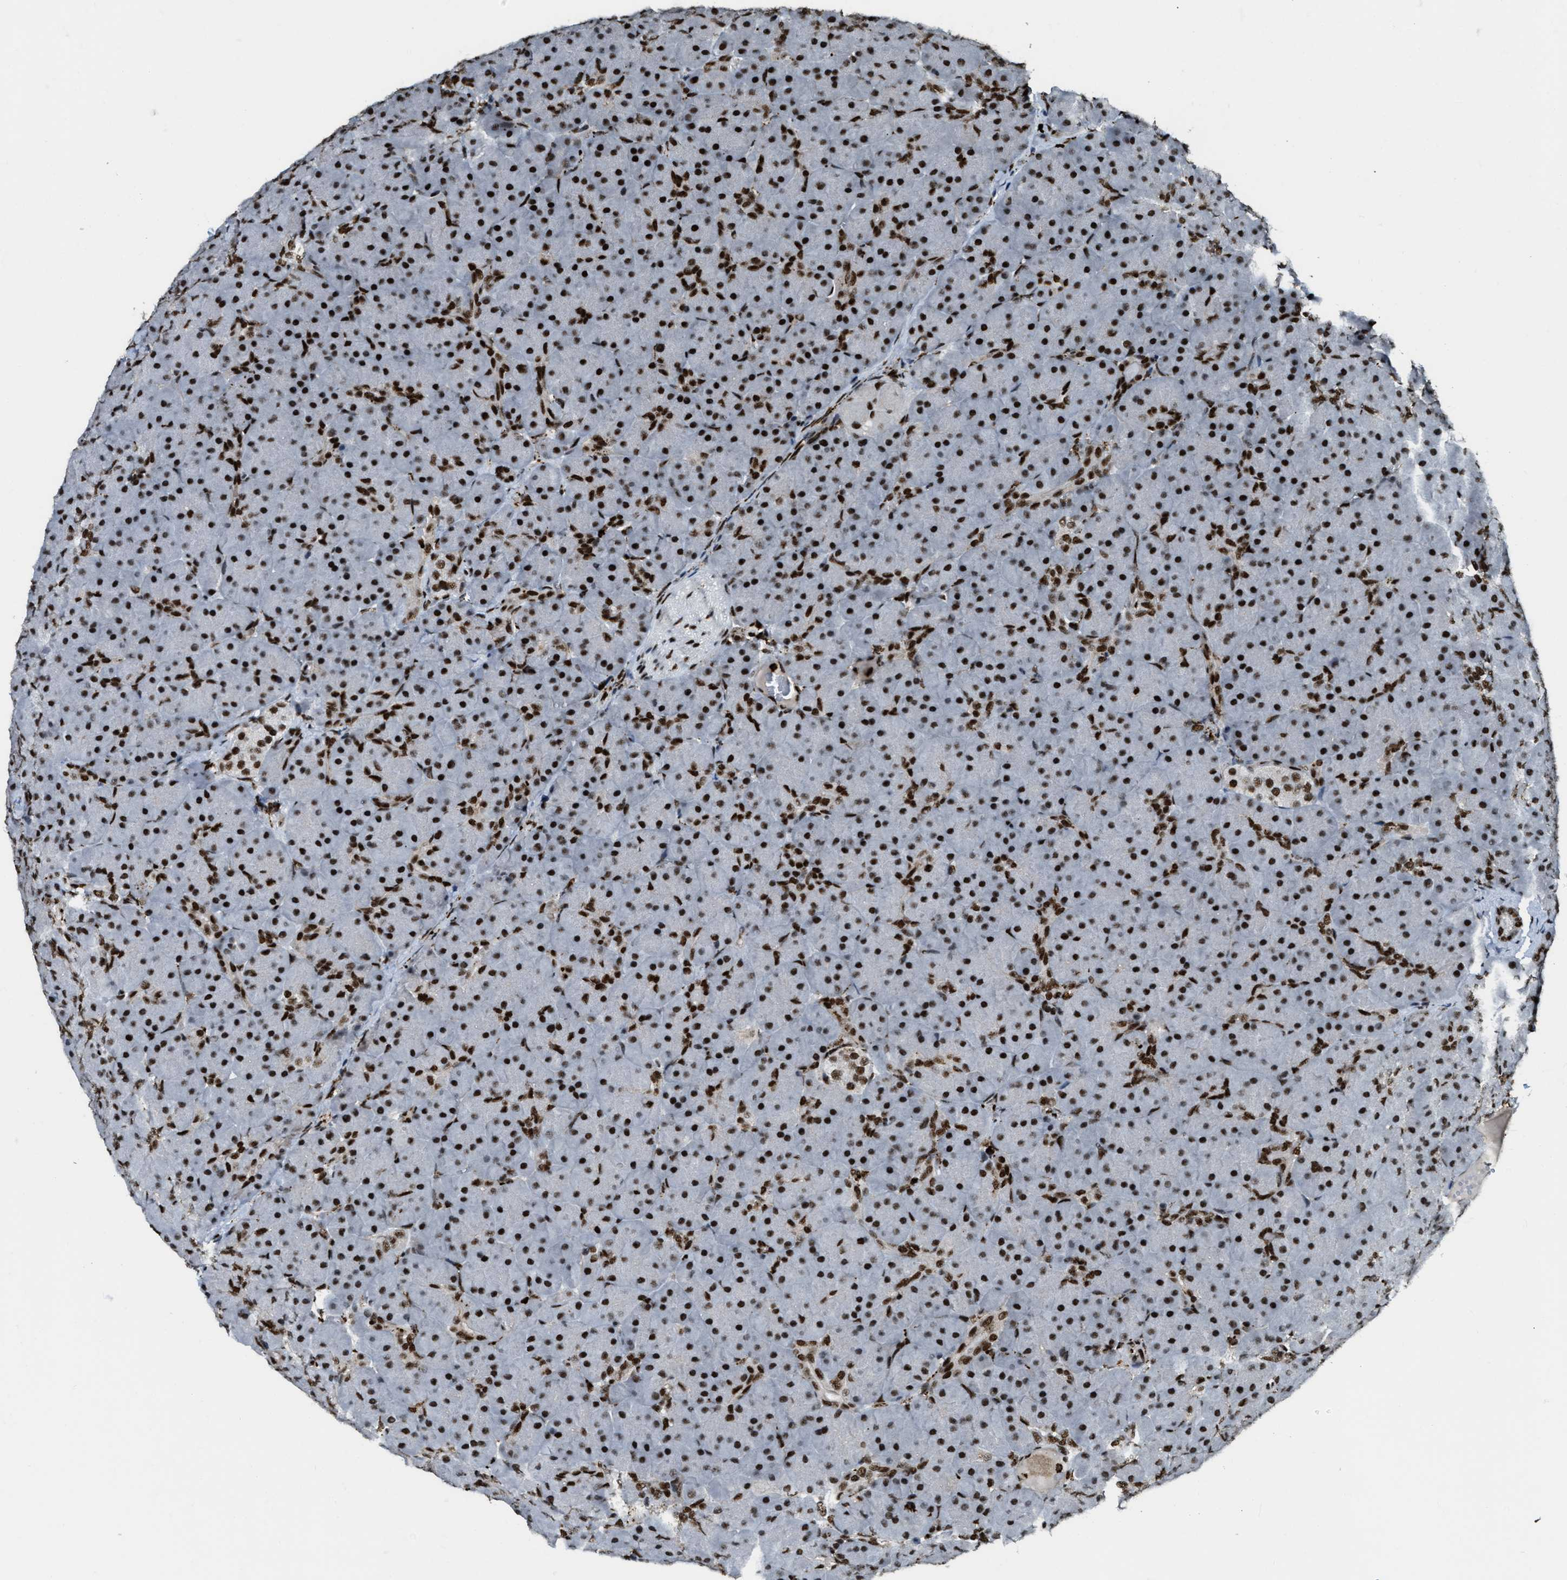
{"staining": {"intensity": "strong", "quantity": ">75%", "location": "nuclear"}, "tissue": "pancreas", "cell_type": "Exocrine glandular cells", "image_type": "normal", "snomed": [{"axis": "morphology", "description": "Normal tissue, NOS"}, {"axis": "topography", "description": "Pancreas"}], "caption": "High-magnification brightfield microscopy of unremarkable pancreas stained with DAB (3,3'-diaminobenzidine) (brown) and counterstained with hematoxylin (blue). exocrine glandular cells exhibit strong nuclear positivity is present in approximately>75% of cells.", "gene": "NUMA1", "patient": {"sex": "male", "age": 66}}